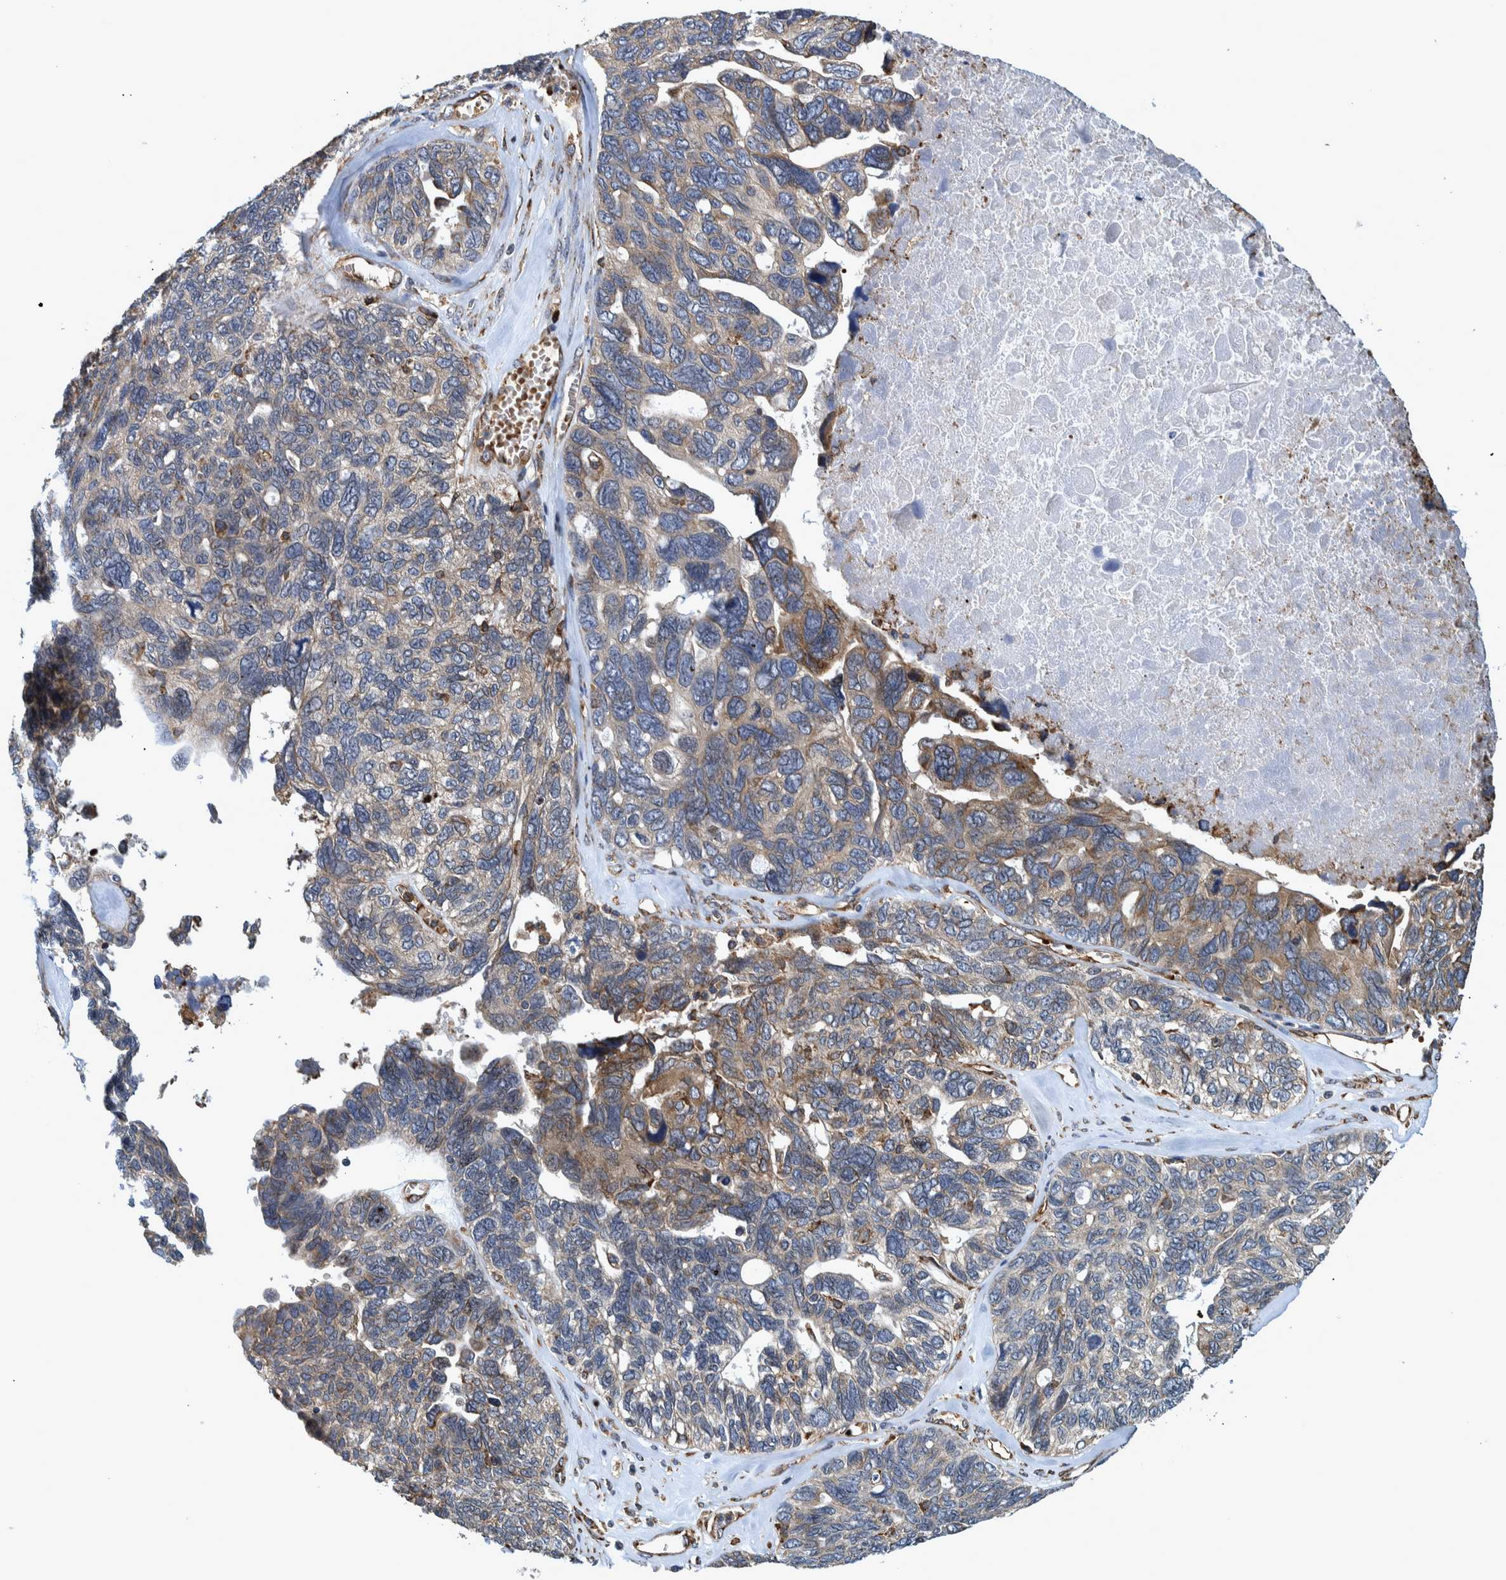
{"staining": {"intensity": "moderate", "quantity": "25%-75%", "location": "cytoplasmic/membranous"}, "tissue": "ovarian cancer", "cell_type": "Tumor cells", "image_type": "cancer", "snomed": [{"axis": "morphology", "description": "Cystadenocarcinoma, serous, NOS"}, {"axis": "topography", "description": "Ovary"}], "caption": "Brown immunohistochemical staining in ovarian cancer (serous cystadenocarcinoma) exhibits moderate cytoplasmic/membranous staining in about 25%-75% of tumor cells.", "gene": "SPAG5", "patient": {"sex": "female", "age": 79}}